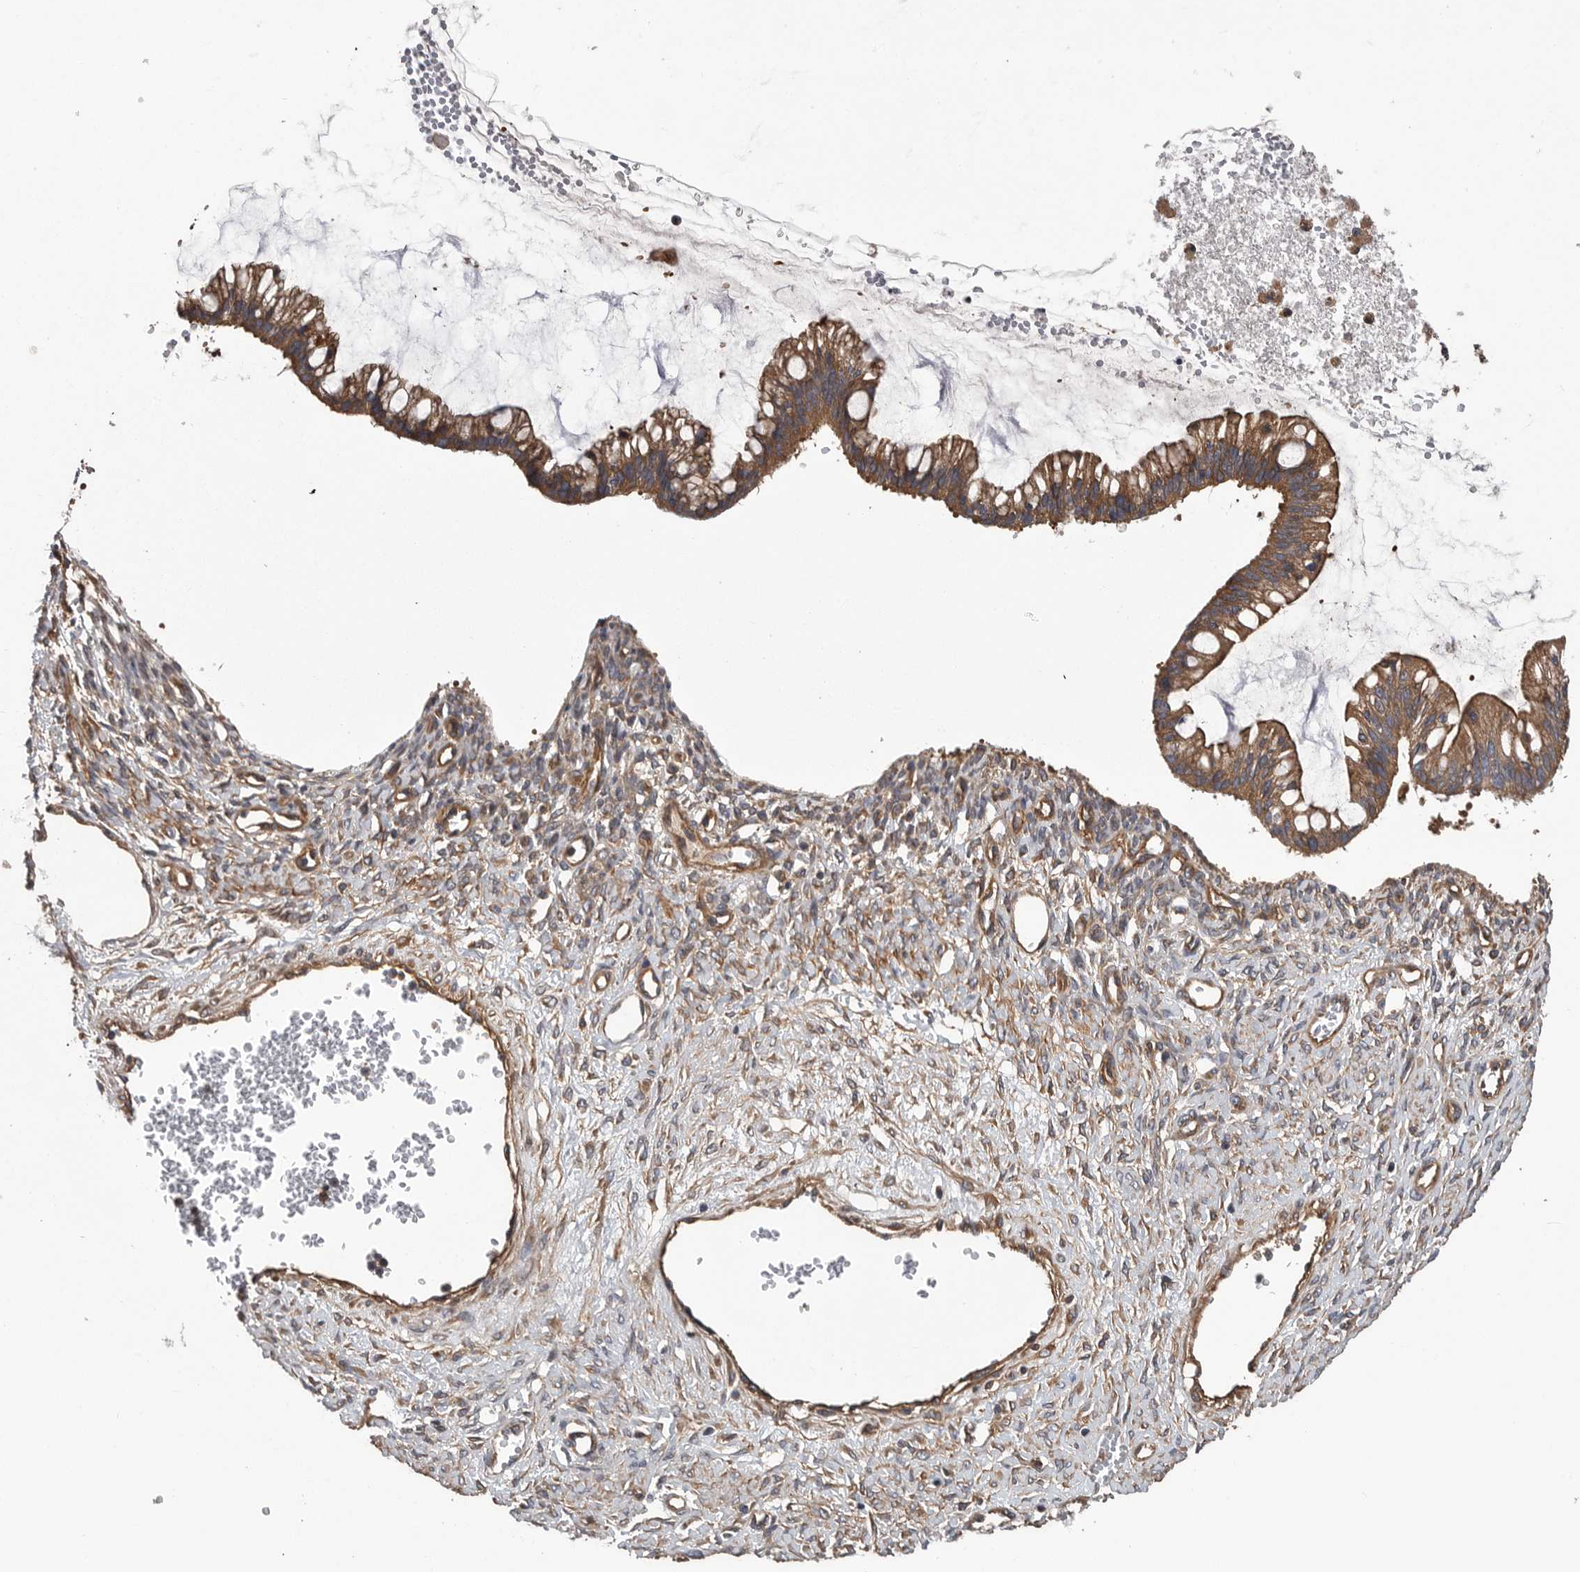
{"staining": {"intensity": "moderate", "quantity": ">75%", "location": "cytoplasmic/membranous"}, "tissue": "ovarian cancer", "cell_type": "Tumor cells", "image_type": "cancer", "snomed": [{"axis": "morphology", "description": "Cystadenocarcinoma, mucinous, NOS"}, {"axis": "topography", "description": "Ovary"}], "caption": "There is medium levels of moderate cytoplasmic/membranous staining in tumor cells of ovarian mucinous cystadenocarcinoma, as demonstrated by immunohistochemical staining (brown color).", "gene": "OXR1", "patient": {"sex": "female", "age": 73}}